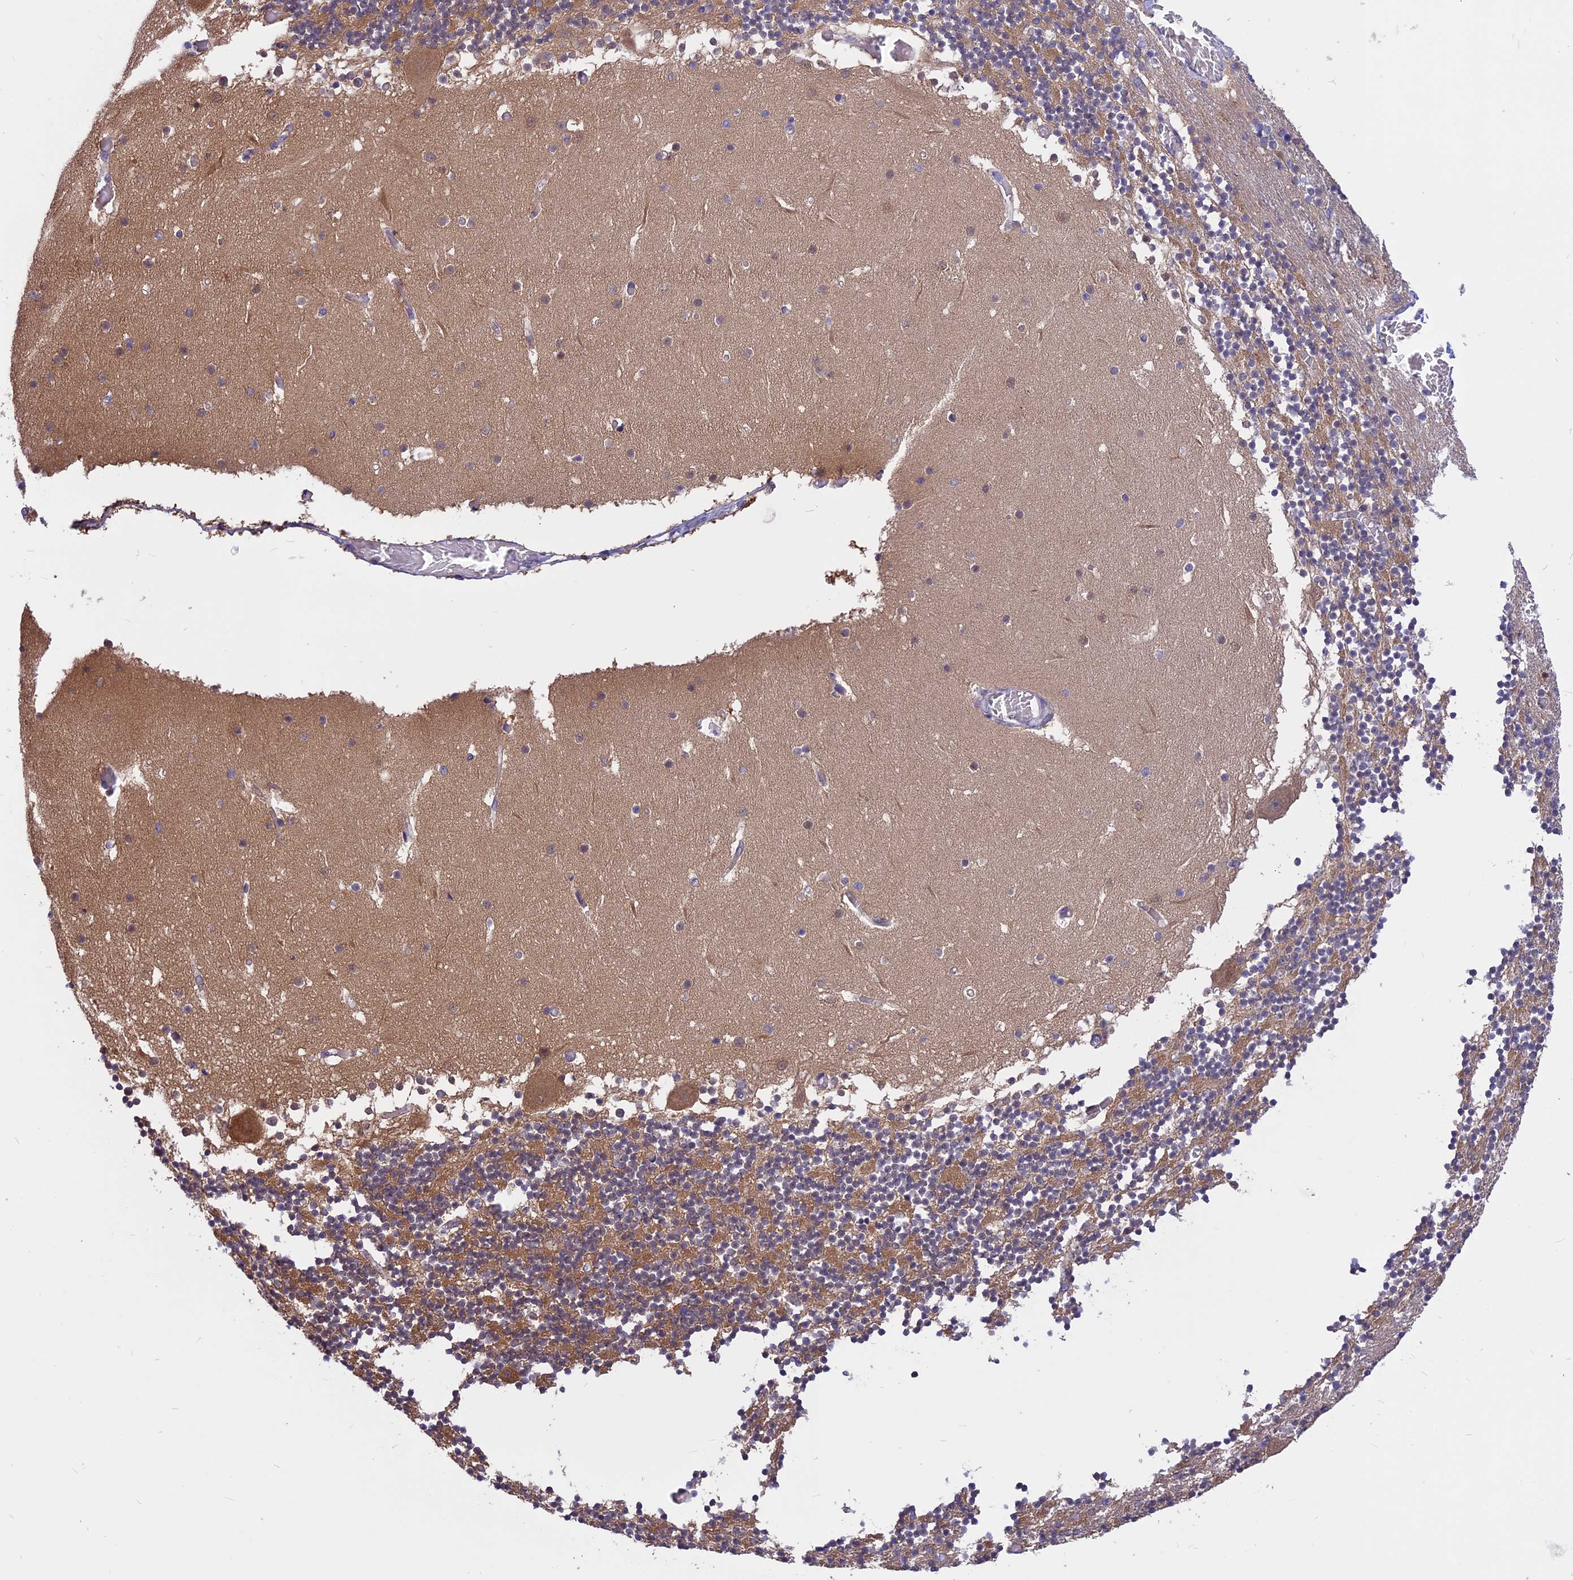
{"staining": {"intensity": "moderate", "quantity": ">75%", "location": "cytoplasmic/membranous"}, "tissue": "cerebellum", "cell_type": "Cells in granular layer", "image_type": "normal", "snomed": [{"axis": "morphology", "description": "Normal tissue, NOS"}, {"axis": "topography", "description": "Cerebellum"}], "caption": "Cerebellum stained with a brown dye demonstrates moderate cytoplasmic/membranous positive staining in about >75% of cells in granular layer.", "gene": "STUB1", "patient": {"sex": "female", "age": 28}}